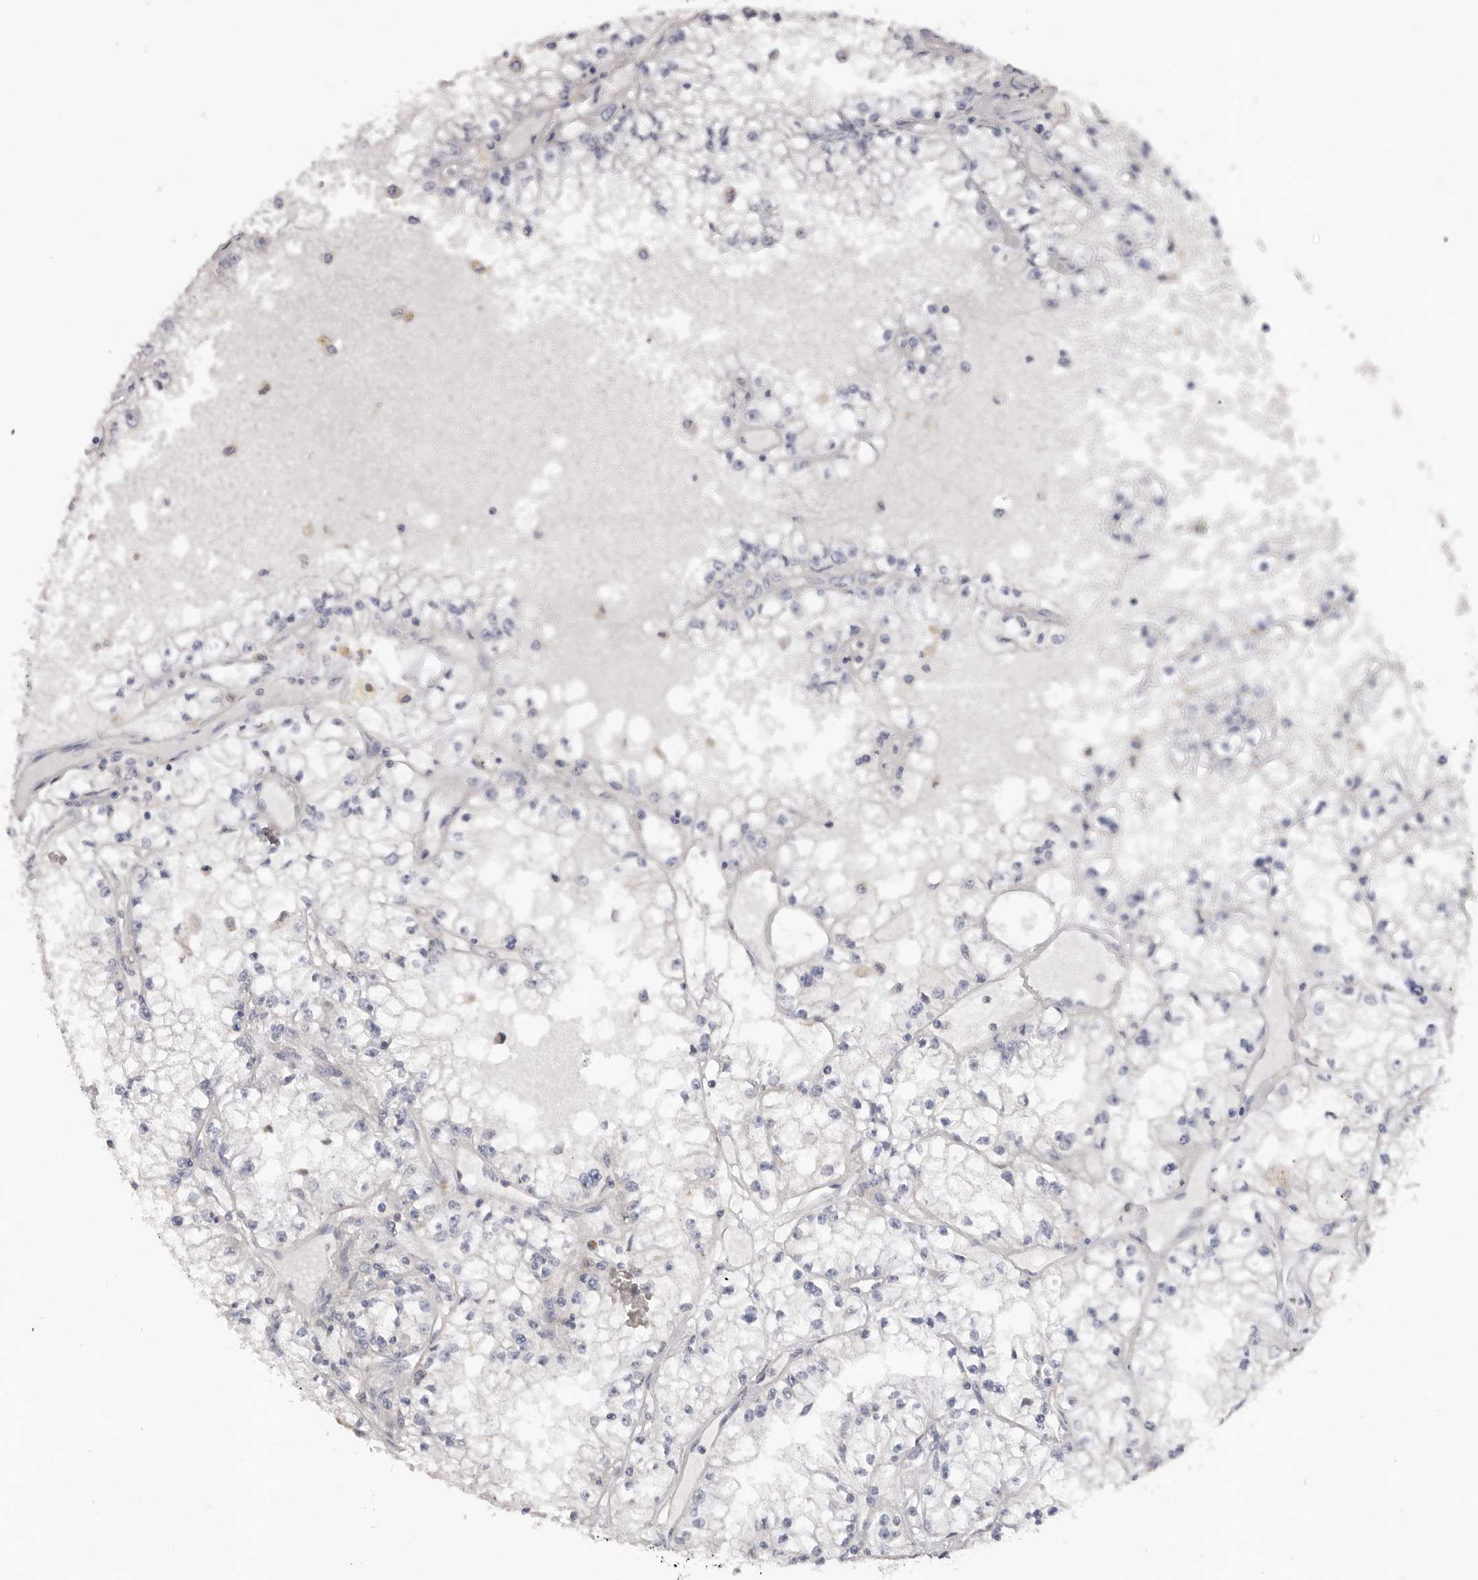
{"staining": {"intensity": "negative", "quantity": "none", "location": "none"}, "tissue": "renal cancer", "cell_type": "Tumor cells", "image_type": "cancer", "snomed": [{"axis": "morphology", "description": "Adenocarcinoma, NOS"}, {"axis": "topography", "description": "Kidney"}], "caption": "Immunohistochemistry (IHC) of human renal cancer (adenocarcinoma) shows no expression in tumor cells.", "gene": "WDTC1", "patient": {"sex": "male", "age": 56}}